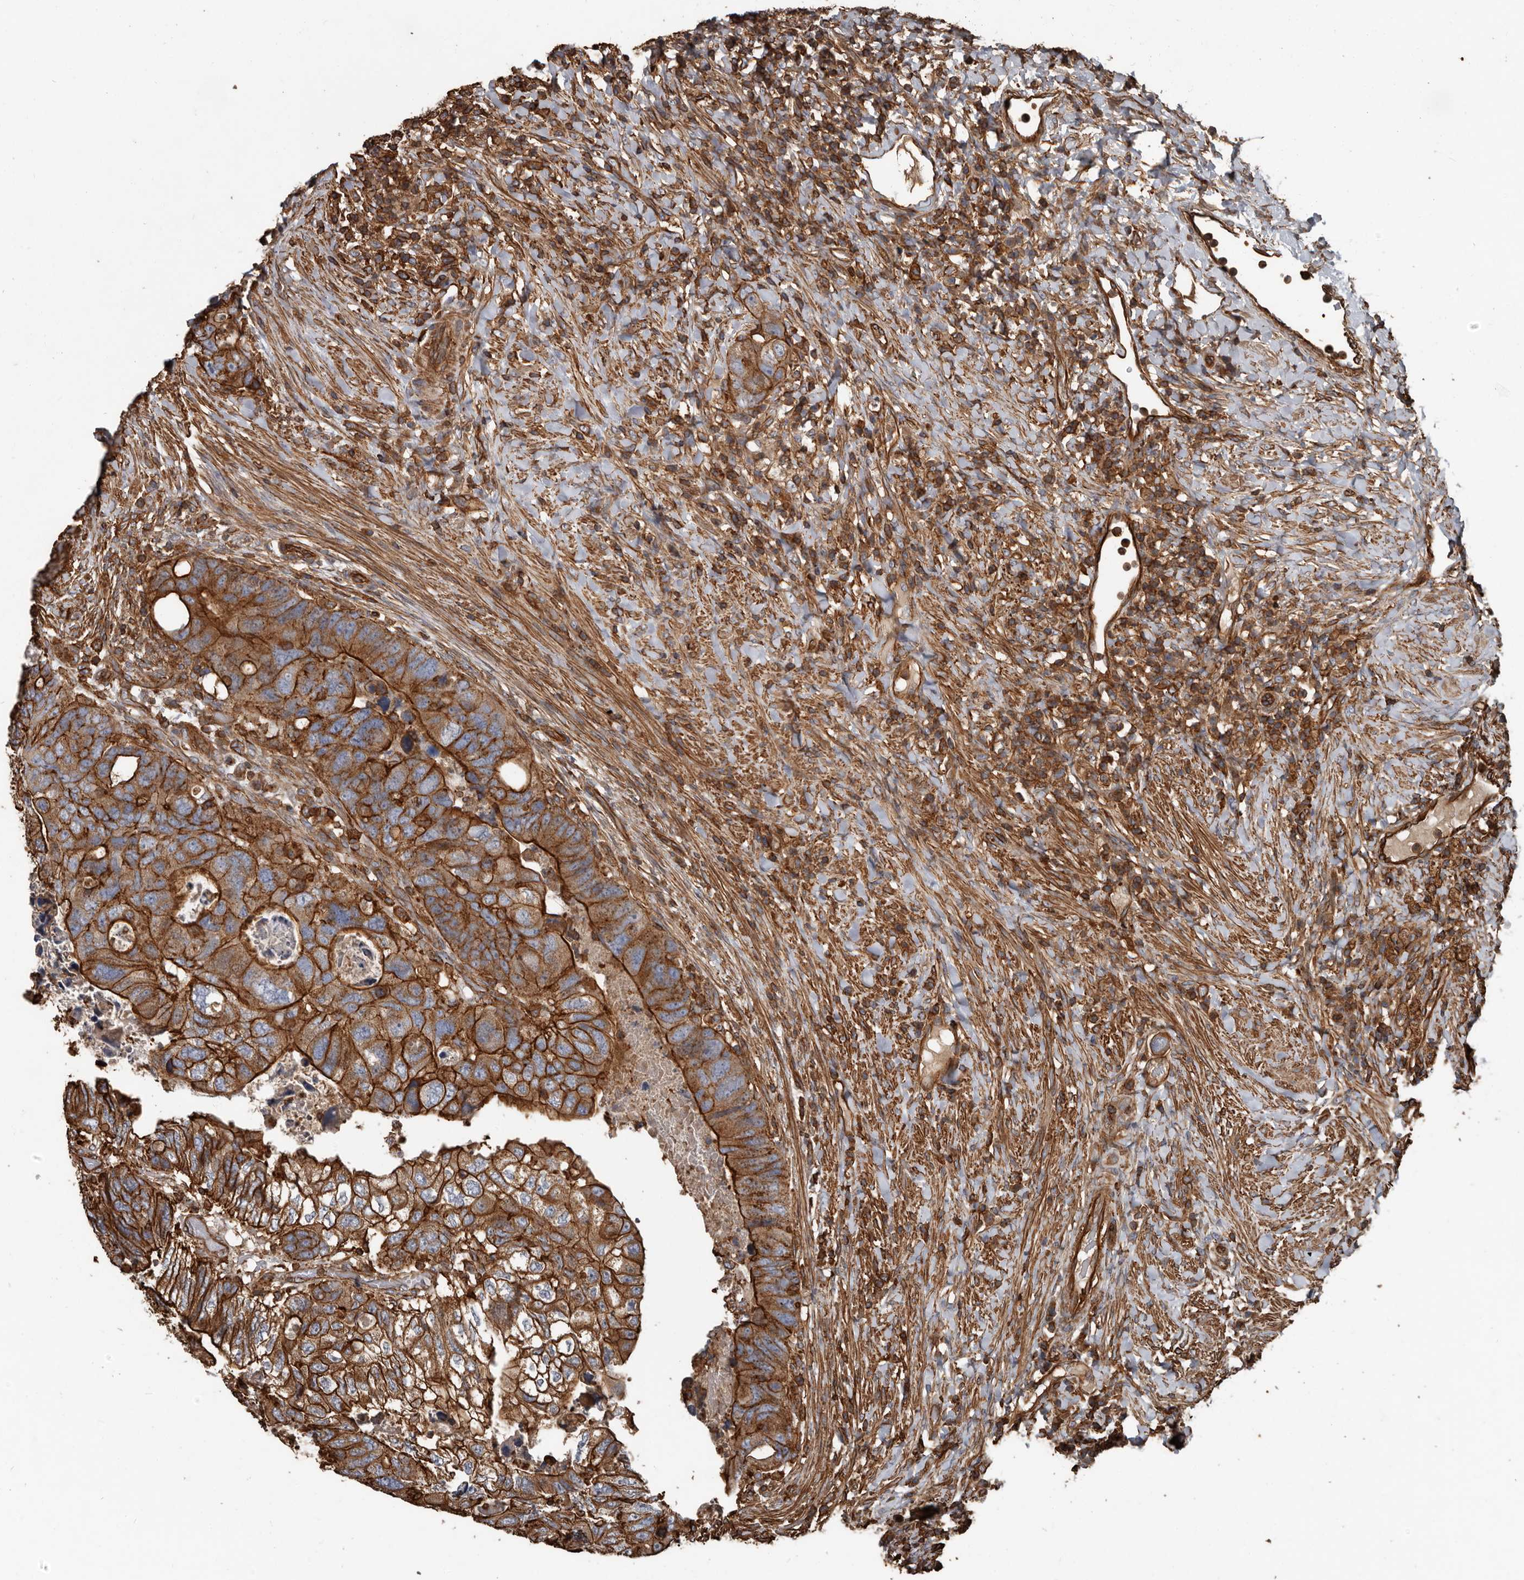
{"staining": {"intensity": "strong", "quantity": ">75%", "location": "cytoplasmic/membranous"}, "tissue": "colorectal cancer", "cell_type": "Tumor cells", "image_type": "cancer", "snomed": [{"axis": "morphology", "description": "Adenocarcinoma, NOS"}, {"axis": "topography", "description": "Rectum"}], "caption": "The photomicrograph displays a brown stain indicating the presence of a protein in the cytoplasmic/membranous of tumor cells in colorectal cancer.", "gene": "DENND6B", "patient": {"sex": "male", "age": 59}}